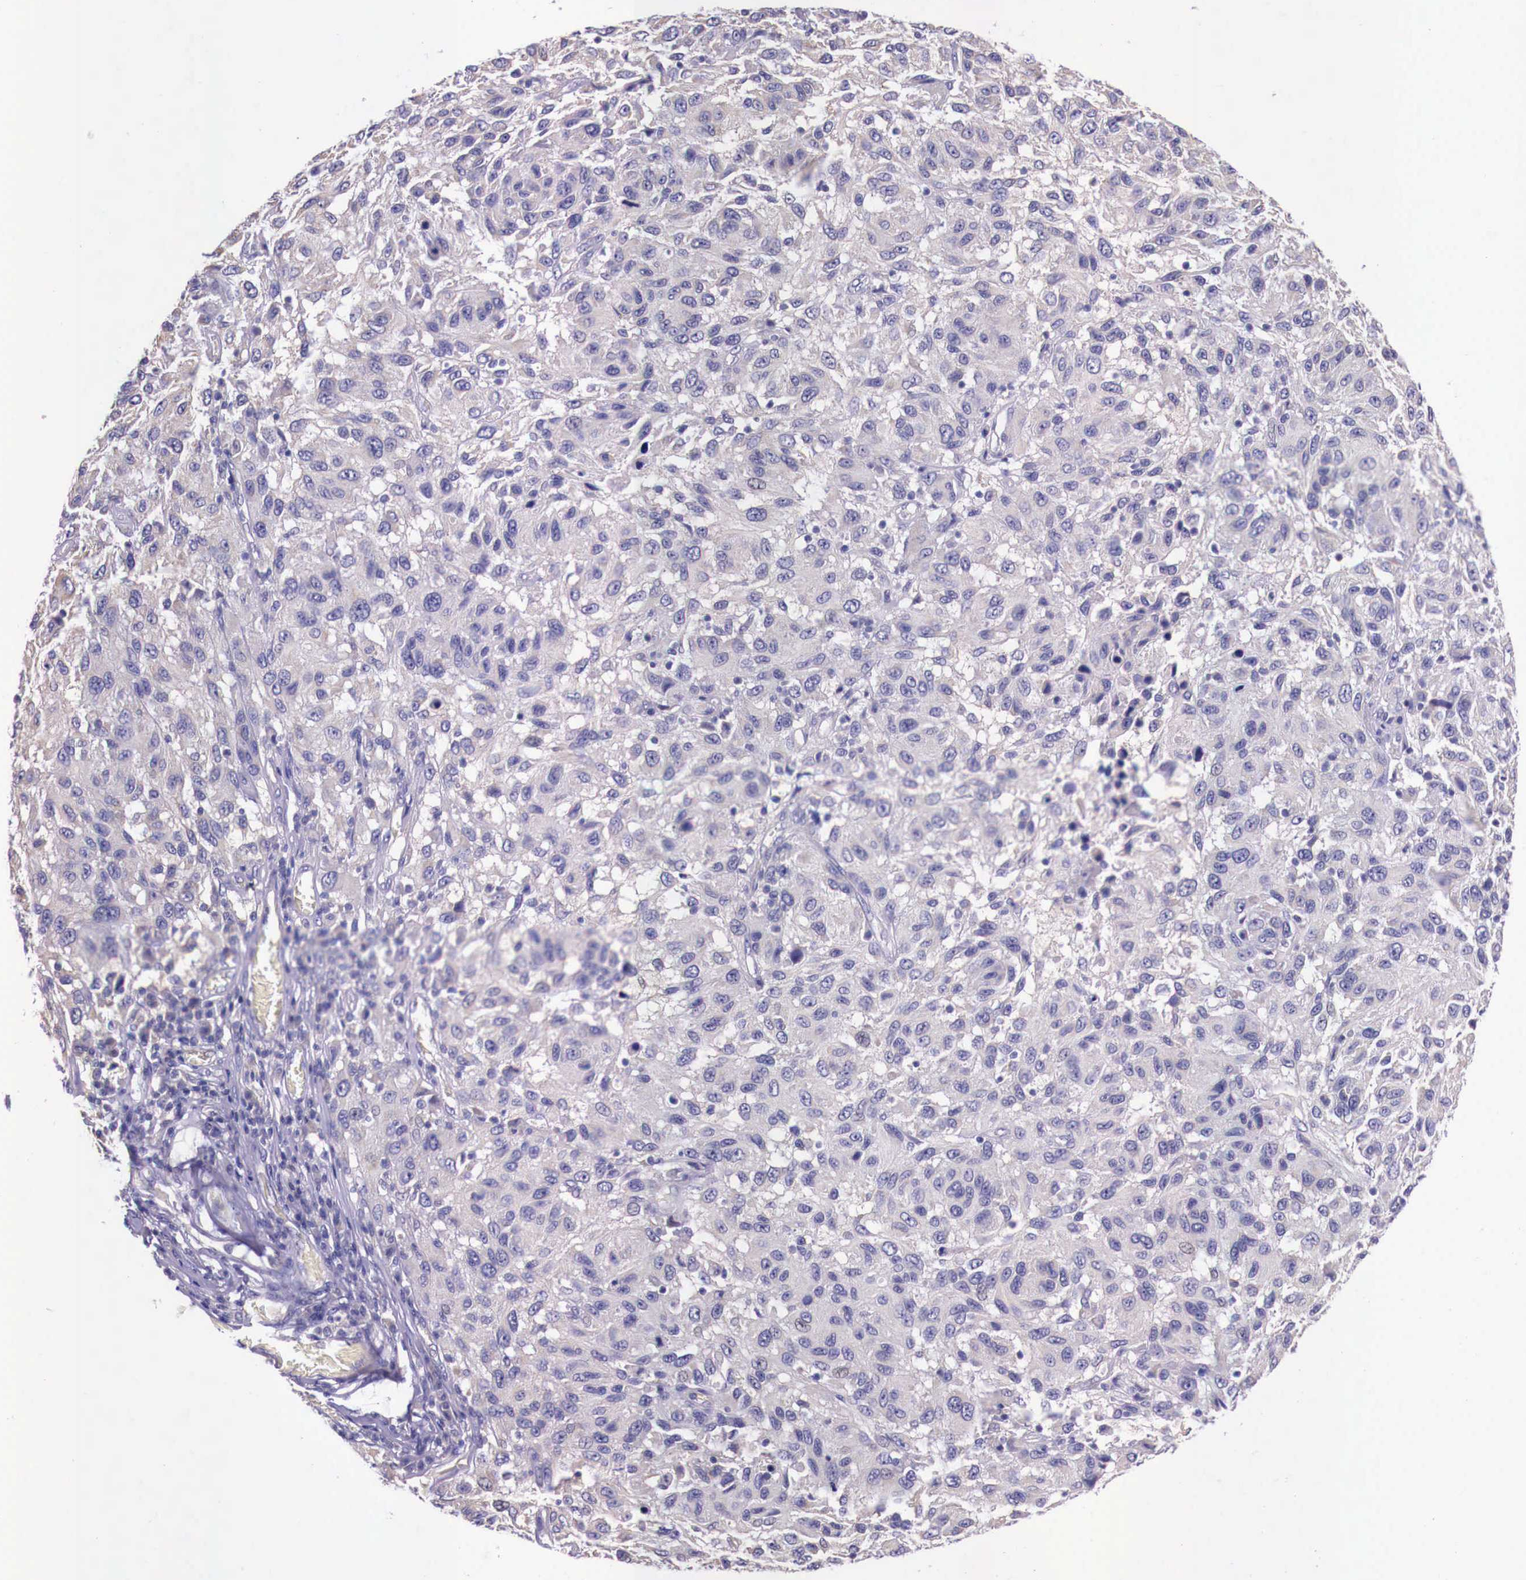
{"staining": {"intensity": "weak", "quantity": "25%-75%", "location": "cytoplasmic/membranous"}, "tissue": "melanoma", "cell_type": "Tumor cells", "image_type": "cancer", "snomed": [{"axis": "morphology", "description": "Malignant melanoma, NOS"}, {"axis": "topography", "description": "Skin"}], "caption": "High-power microscopy captured an immunohistochemistry micrograph of malignant melanoma, revealing weak cytoplasmic/membranous expression in approximately 25%-75% of tumor cells.", "gene": "GRIPAP1", "patient": {"sex": "female", "age": 77}}